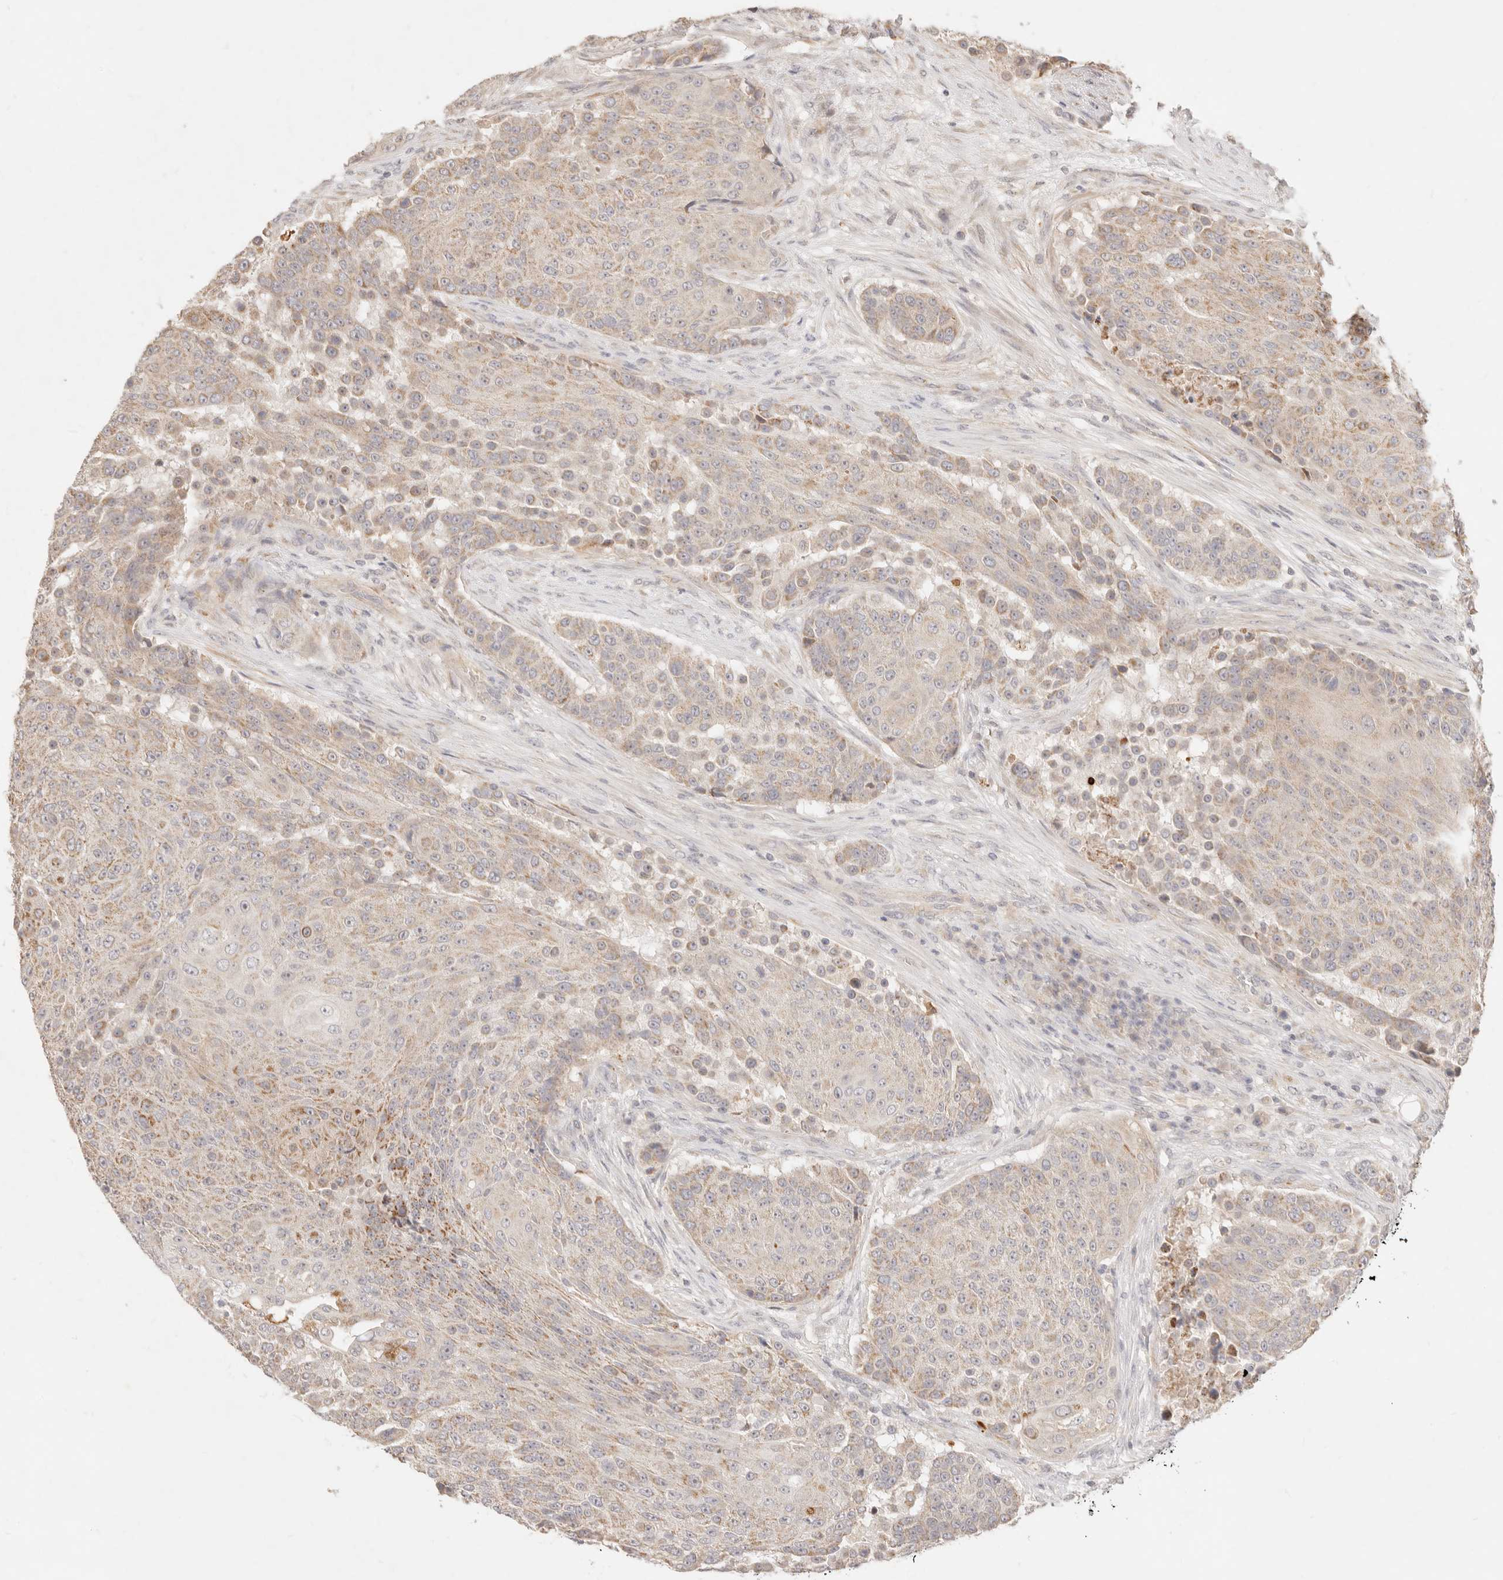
{"staining": {"intensity": "moderate", "quantity": "<25%", "location": "cytoplasmic/membranous"}, "tissue": "urothelial cancer", "cell_type": "Tumor cells", "image_type": "cancer", "snomed": [{"axis": "morphology", "description": "Urothelial carcinoma, High grade"}, {"axis": "topography", "description": "Urinary bladder"}], "caption": "Immunohistochemistry (IHC) of human urothelial cancer demonstrates low levels of moderate cytoplasmic/membranous staining in approximately <25% of tumor cells.", "gene": "RUBCNL", "patient": {"sex": "female", "age": 63}}